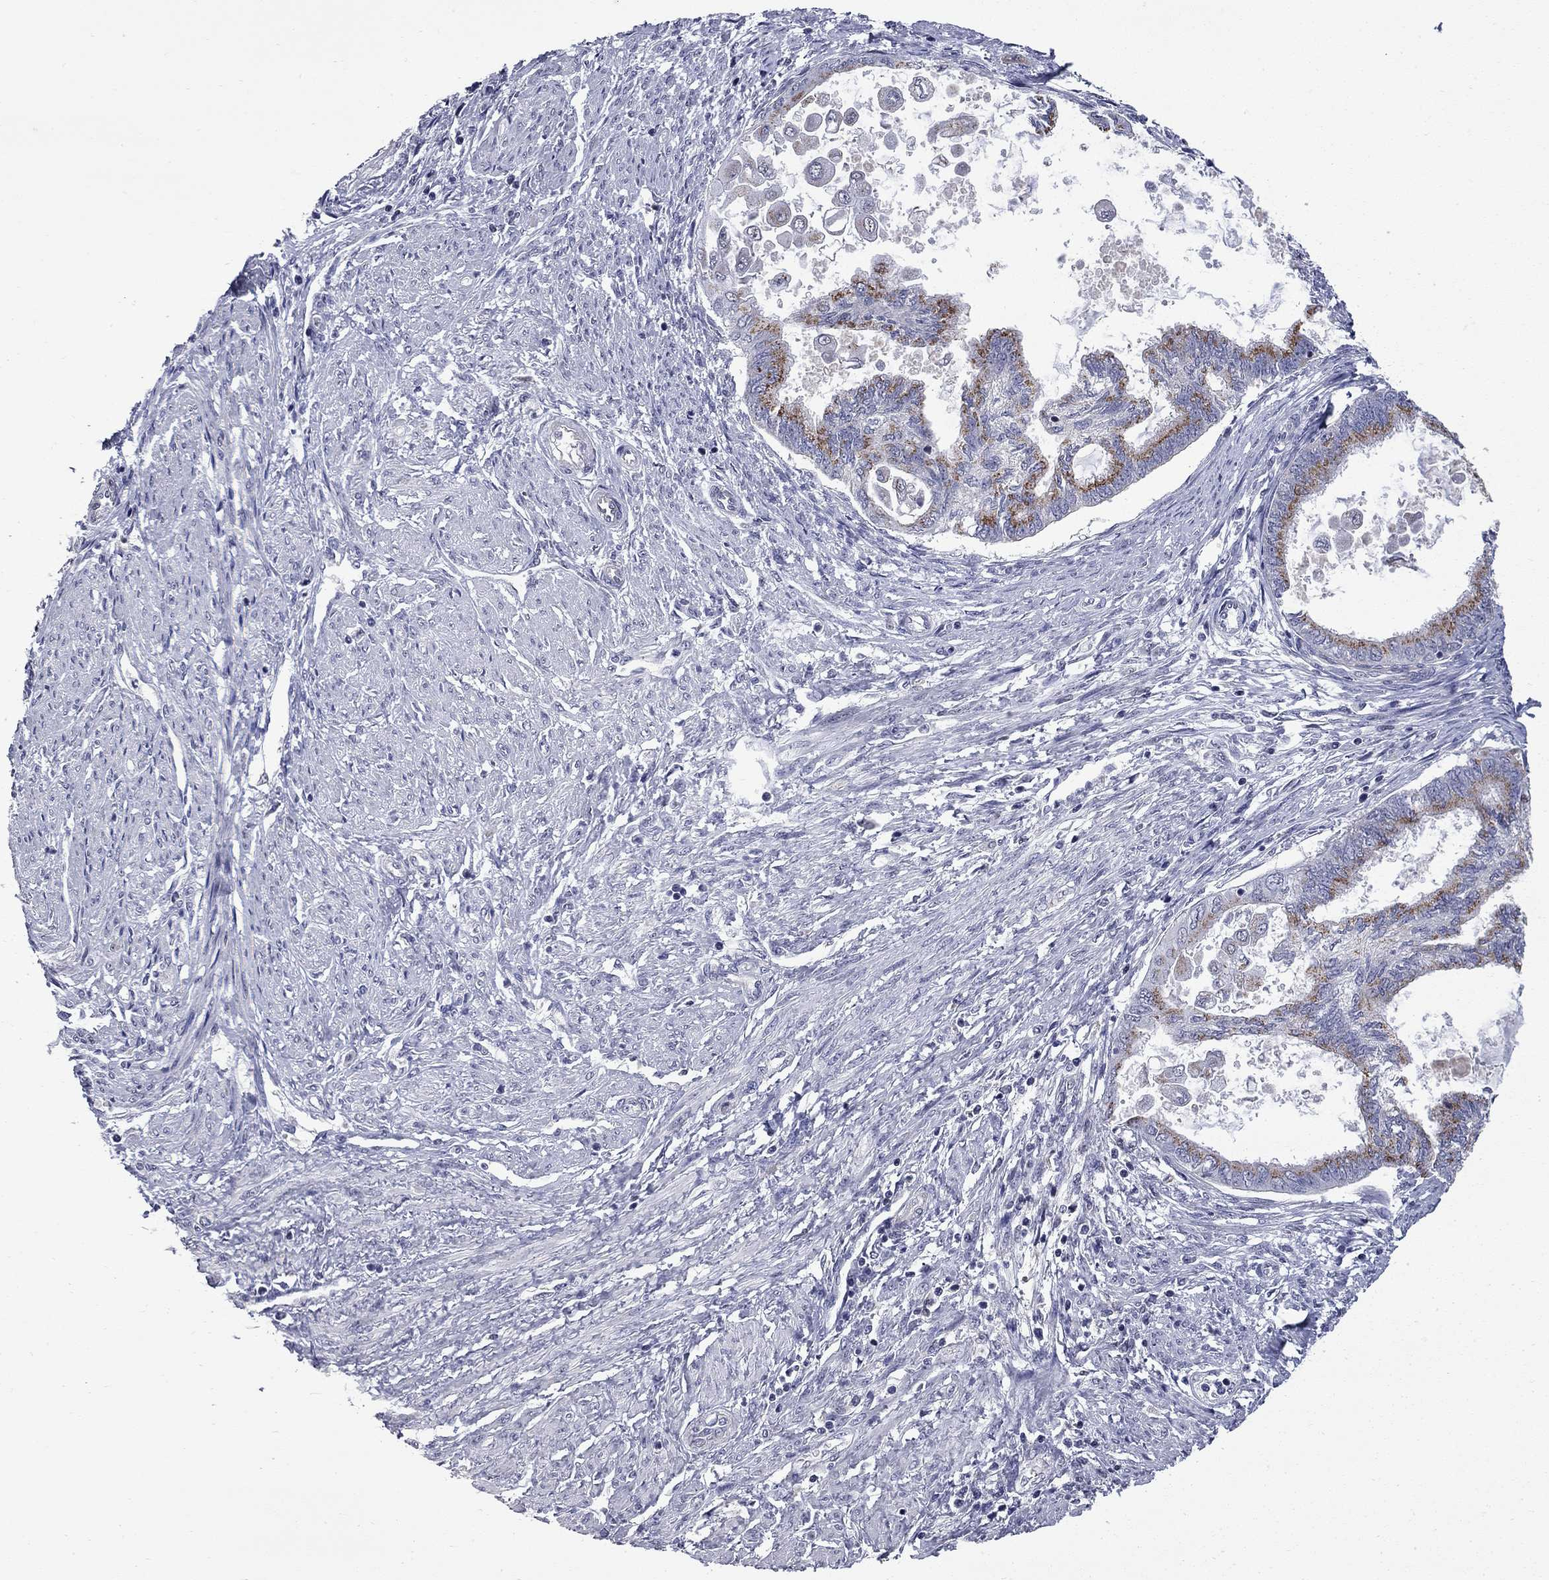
{"staining": {"intensity": "strong", "quantity": ">75%", "location": "cytoplasmic/membranous"}, "tissue": "endometrial cancer", "cell_type": "Tumor cells", "image_type": "cancer", "snomed": [{"axis": "morphology", "description": "Adenocarcinoma, NOS"}, {"axis": "topography", "description": "Endometrium"}], "caption": "This photomicrograph exhibits immunohistochemistry (IHC) staining of human endometrial adenocarcinoma, with high strong cytoplasmic/membranous positivity in about >75% of tumor cells.", "gene": "HTR4", "patient": {"sex": "female", "age": 86}}